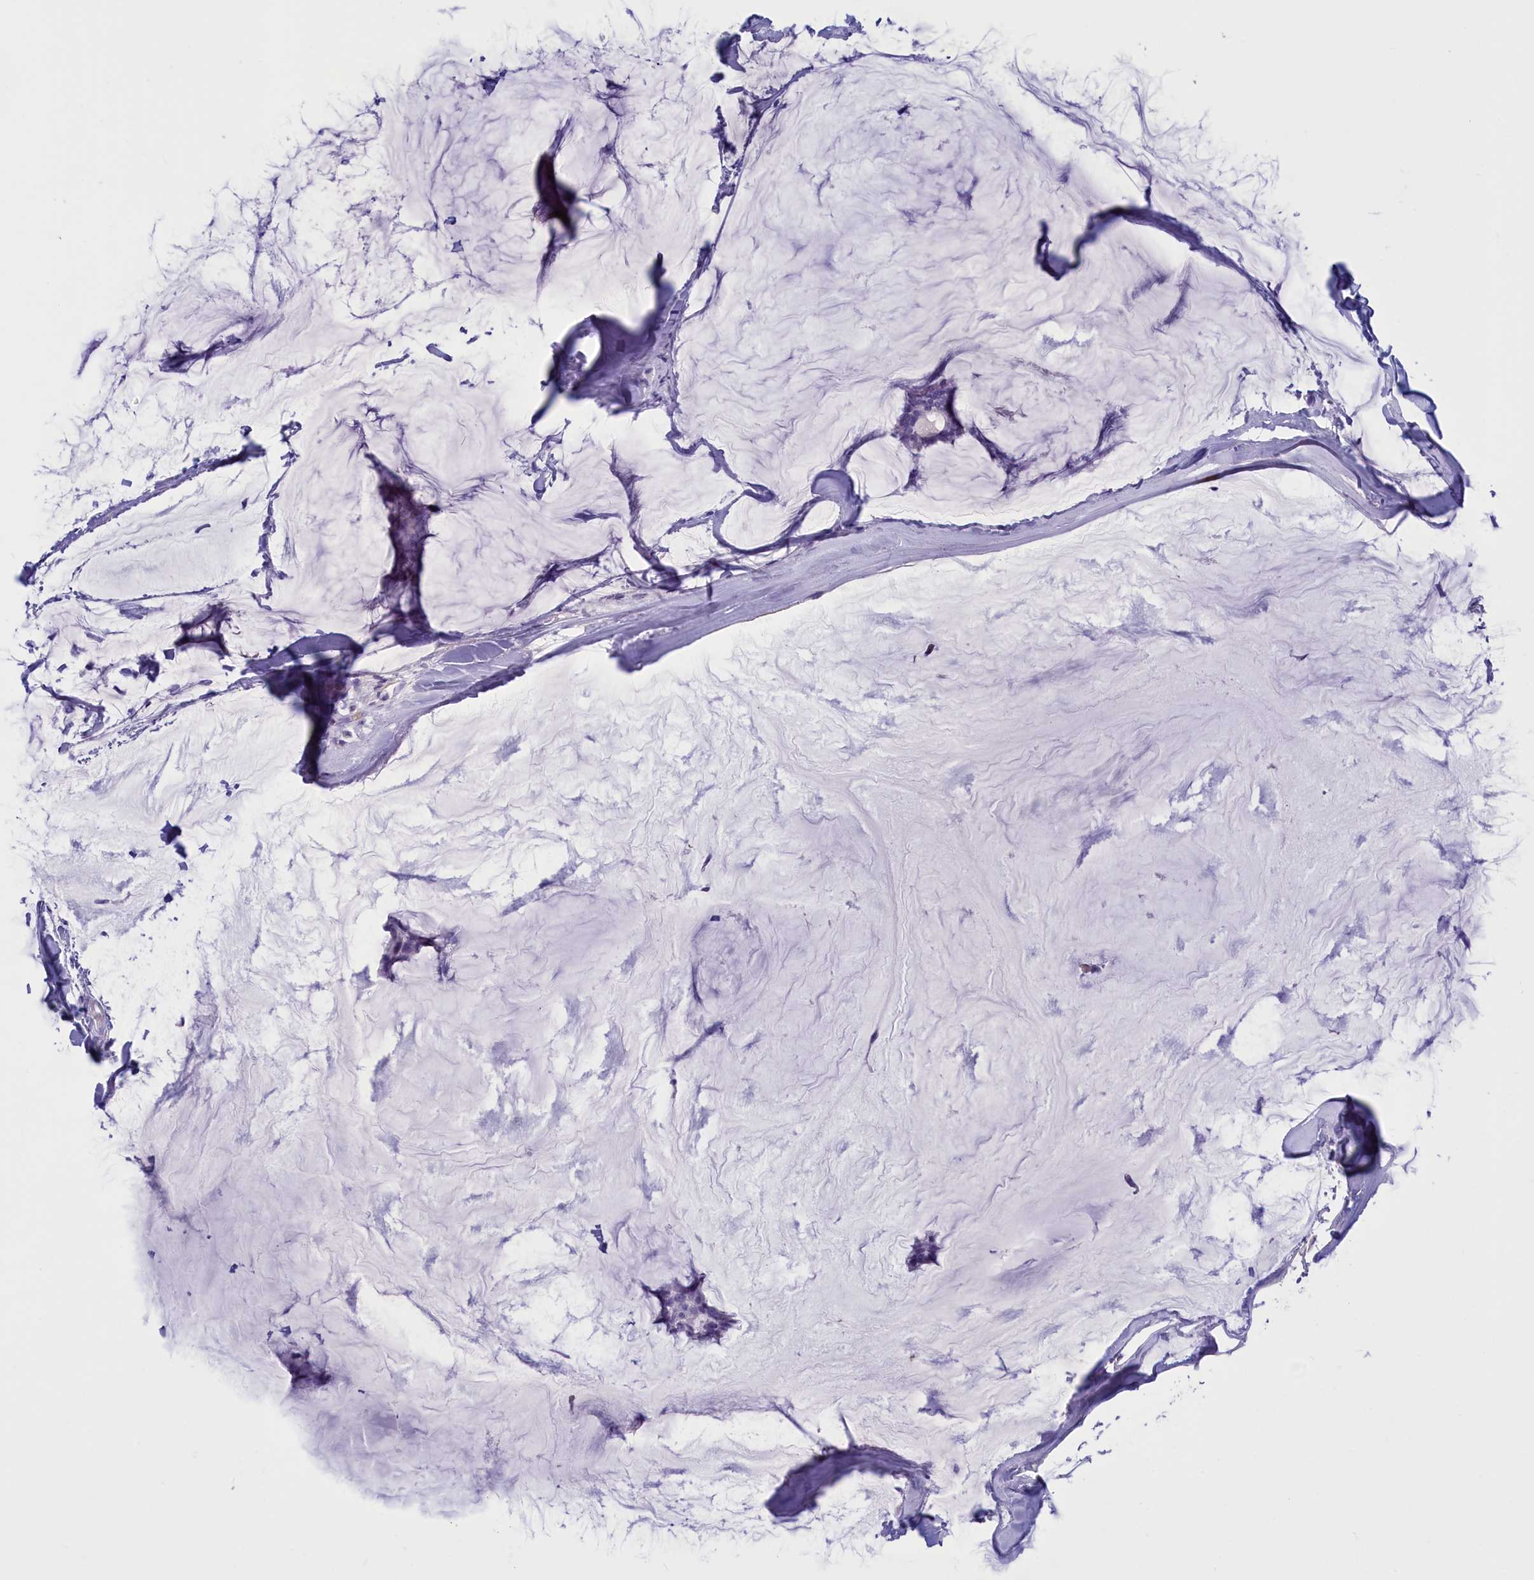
{"staining": {"intensity": "negative", "quantity": "none", "location": "none"}, "tissue": "breast cancer", "cell_type": "Tumor cells", "image_type": "cancer", "snomed": [{"axis": "morphology", "description": "Duct carcinoma"}, {"axis": "topography", "description": "Breast"}], "caption": "Immunohistochemical staining of human breast cancer exhibits no significant positivity in tumor cells. (DAB (3,3'-diaminobenzidine) immunohistochemistry (IHC) visualized using brightfield microscopy, high magnification).", "gene": "GAPDHS", "patient": {"sex": "female", "age": 93}}